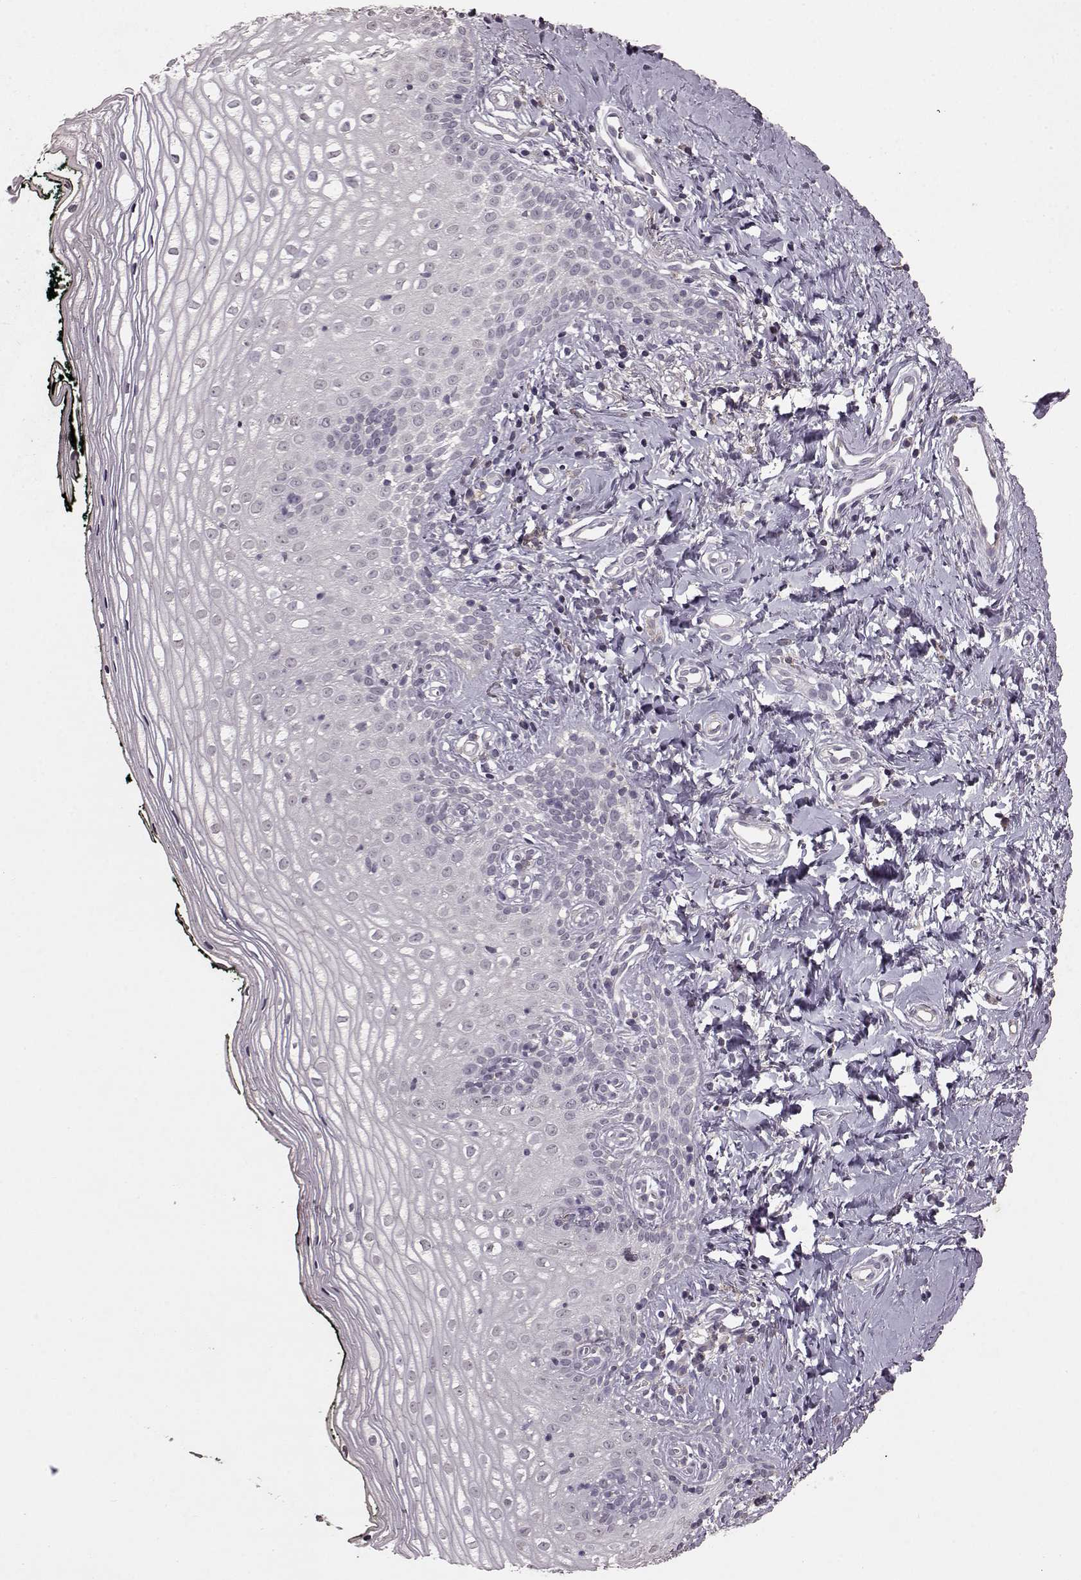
{"staining": {"intensity": "negative", "quantity": "none", "location": "none"}, "tissue": "vagina", "cell_type": "Squamous epithelial cells", "image_type": "normal", "snomed": [{"axis": "morphology", "description": "Normal tissue, NOS"}, {"axis": "topography", "description": "Vagina"}], "caption": "IHC photomicrograph of unremarkable human vagina stained for a protein (brown), which reveals no positivity in squamous epithelial cells. Nuclei are stained in blue.", "gene": "FRRS1L", "patient": {"sex": "female", "age": 47}}